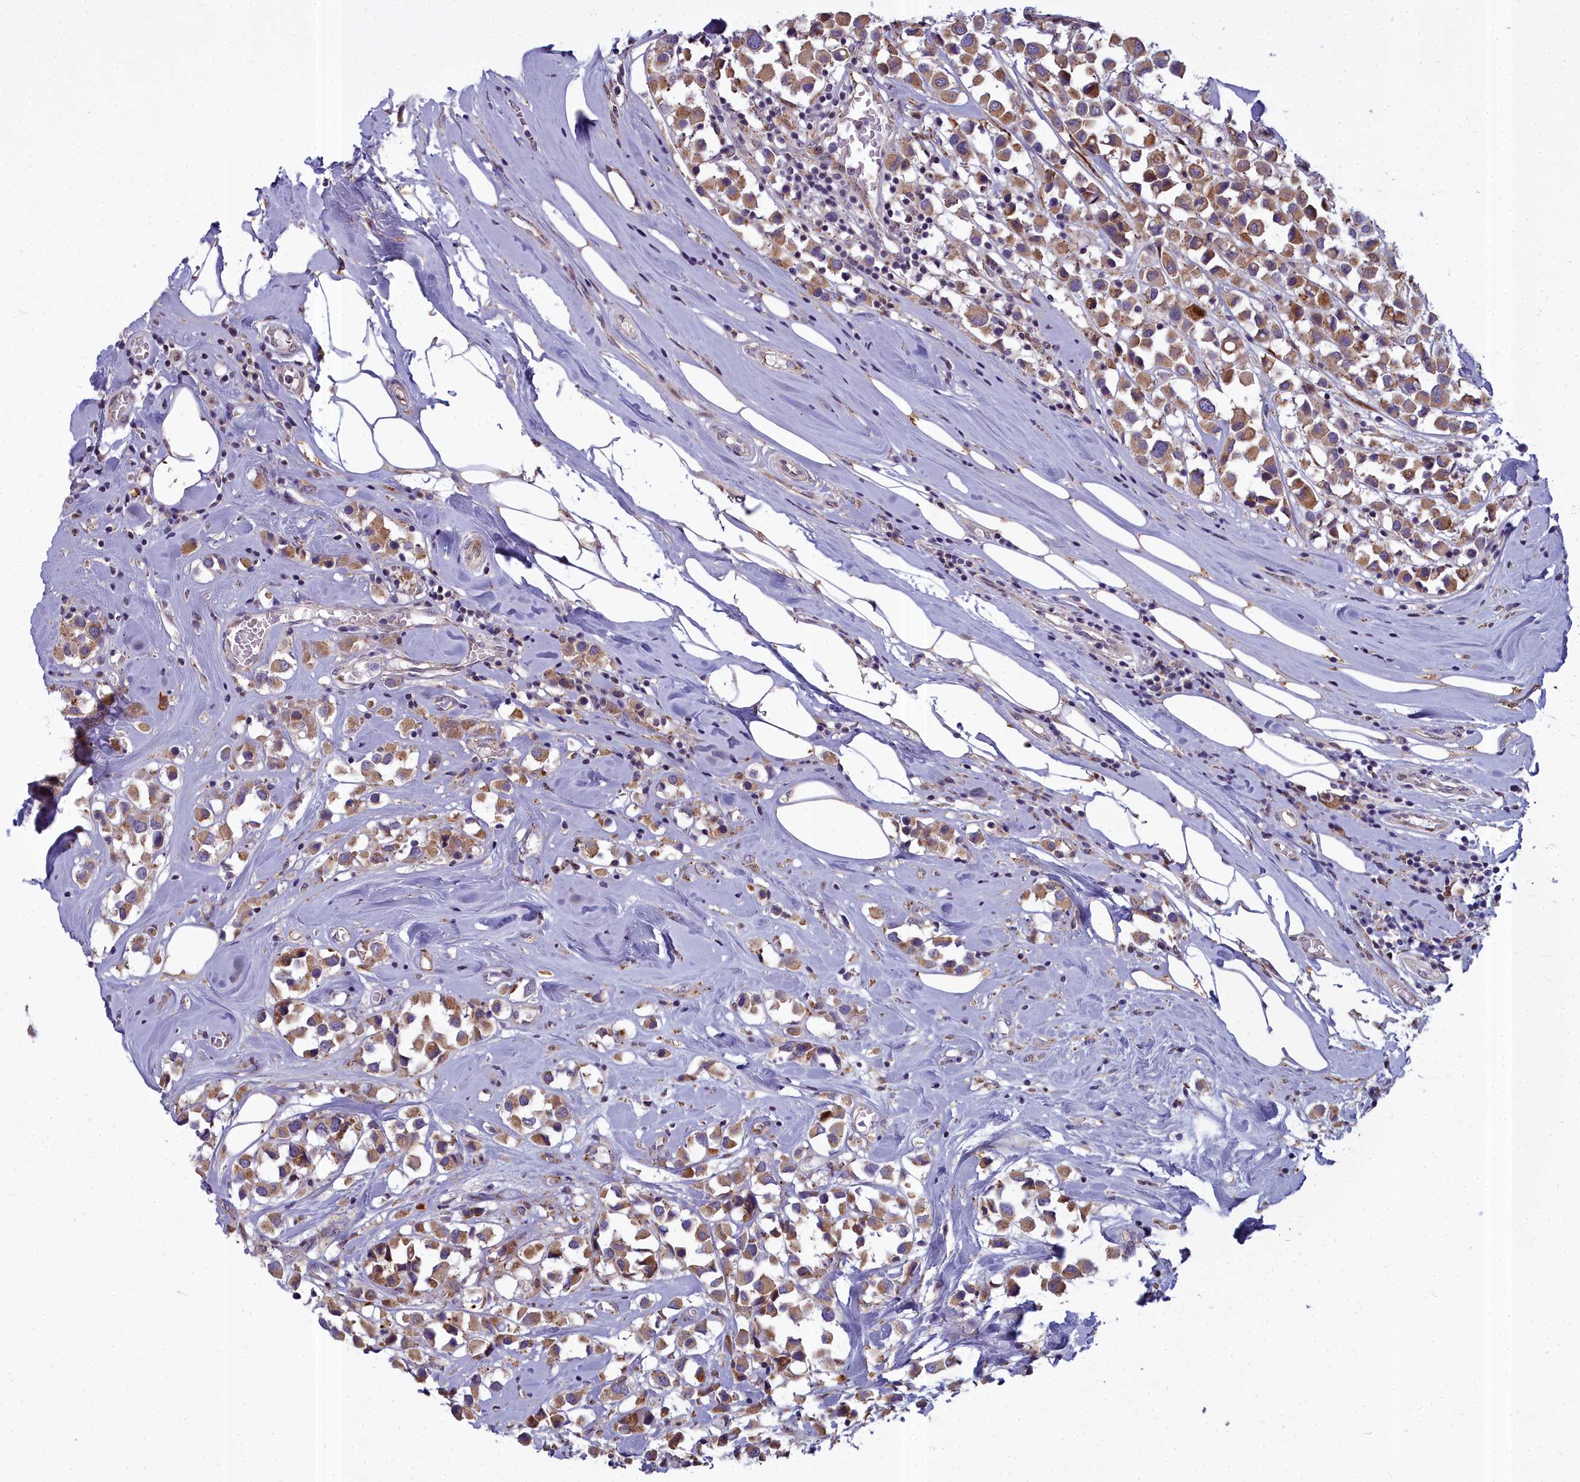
{"staining": {"intensity": "moderate", "quantity": ">75%", "location": "cytoplasmic/membranous"}, "tissue": "breast cancer", "cell_type": "Tumor cells", "image_type": "cancer", "snomed": [{"axis": "morphology", "description": "Duct carcinoma"}, {"axis": "topography", "description": "Breast"}], "caption": "Breast cancer tissue shows moderate cytoplasmic/membranous positivity in about >75% of tumor cells, visualized by immunohistochemistry.", "gene": "WDPCP", "patient": {"sex": "female", "age": 61}}